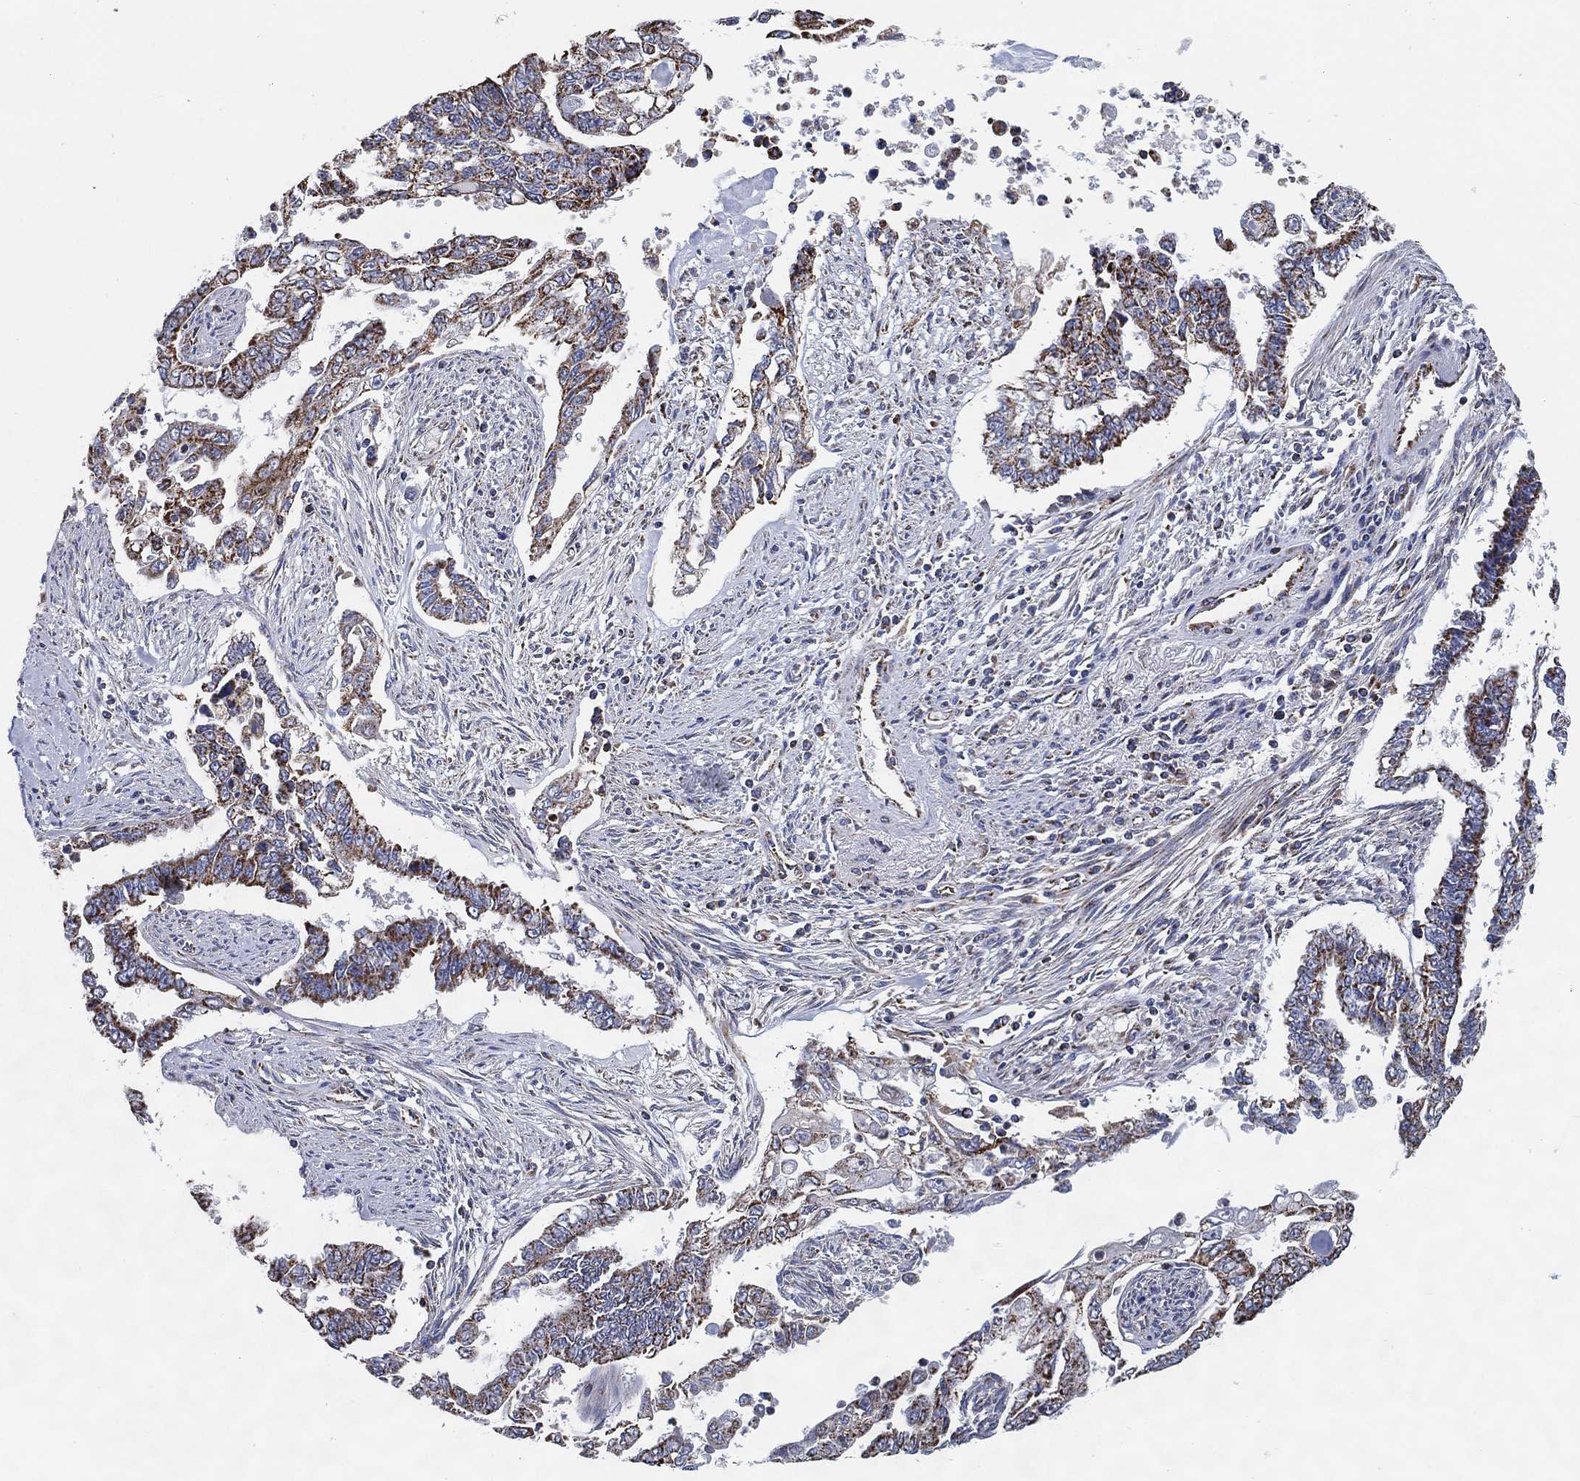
{"staining": {"intensity": "moderate", "quantity": "25%-75%", "location": "cytoplasmic/membranous"}, "tissue": "endometrial cancer", "cell_type": "Tumor cells", "image_type": "cancer", "snomed": [{"axis": "morphology", "description": "Adenocarcinoma, NOS"}, {"axis": "topography", "description": "Uterus"}], "caption": "Tumor cells show medium levels of moderate cytoplasmic/membranous expression in about 25%-75% of cells in endometrial cancer.", "gene": "GCAT", "patient": {"sex": "female", "age": 59}}